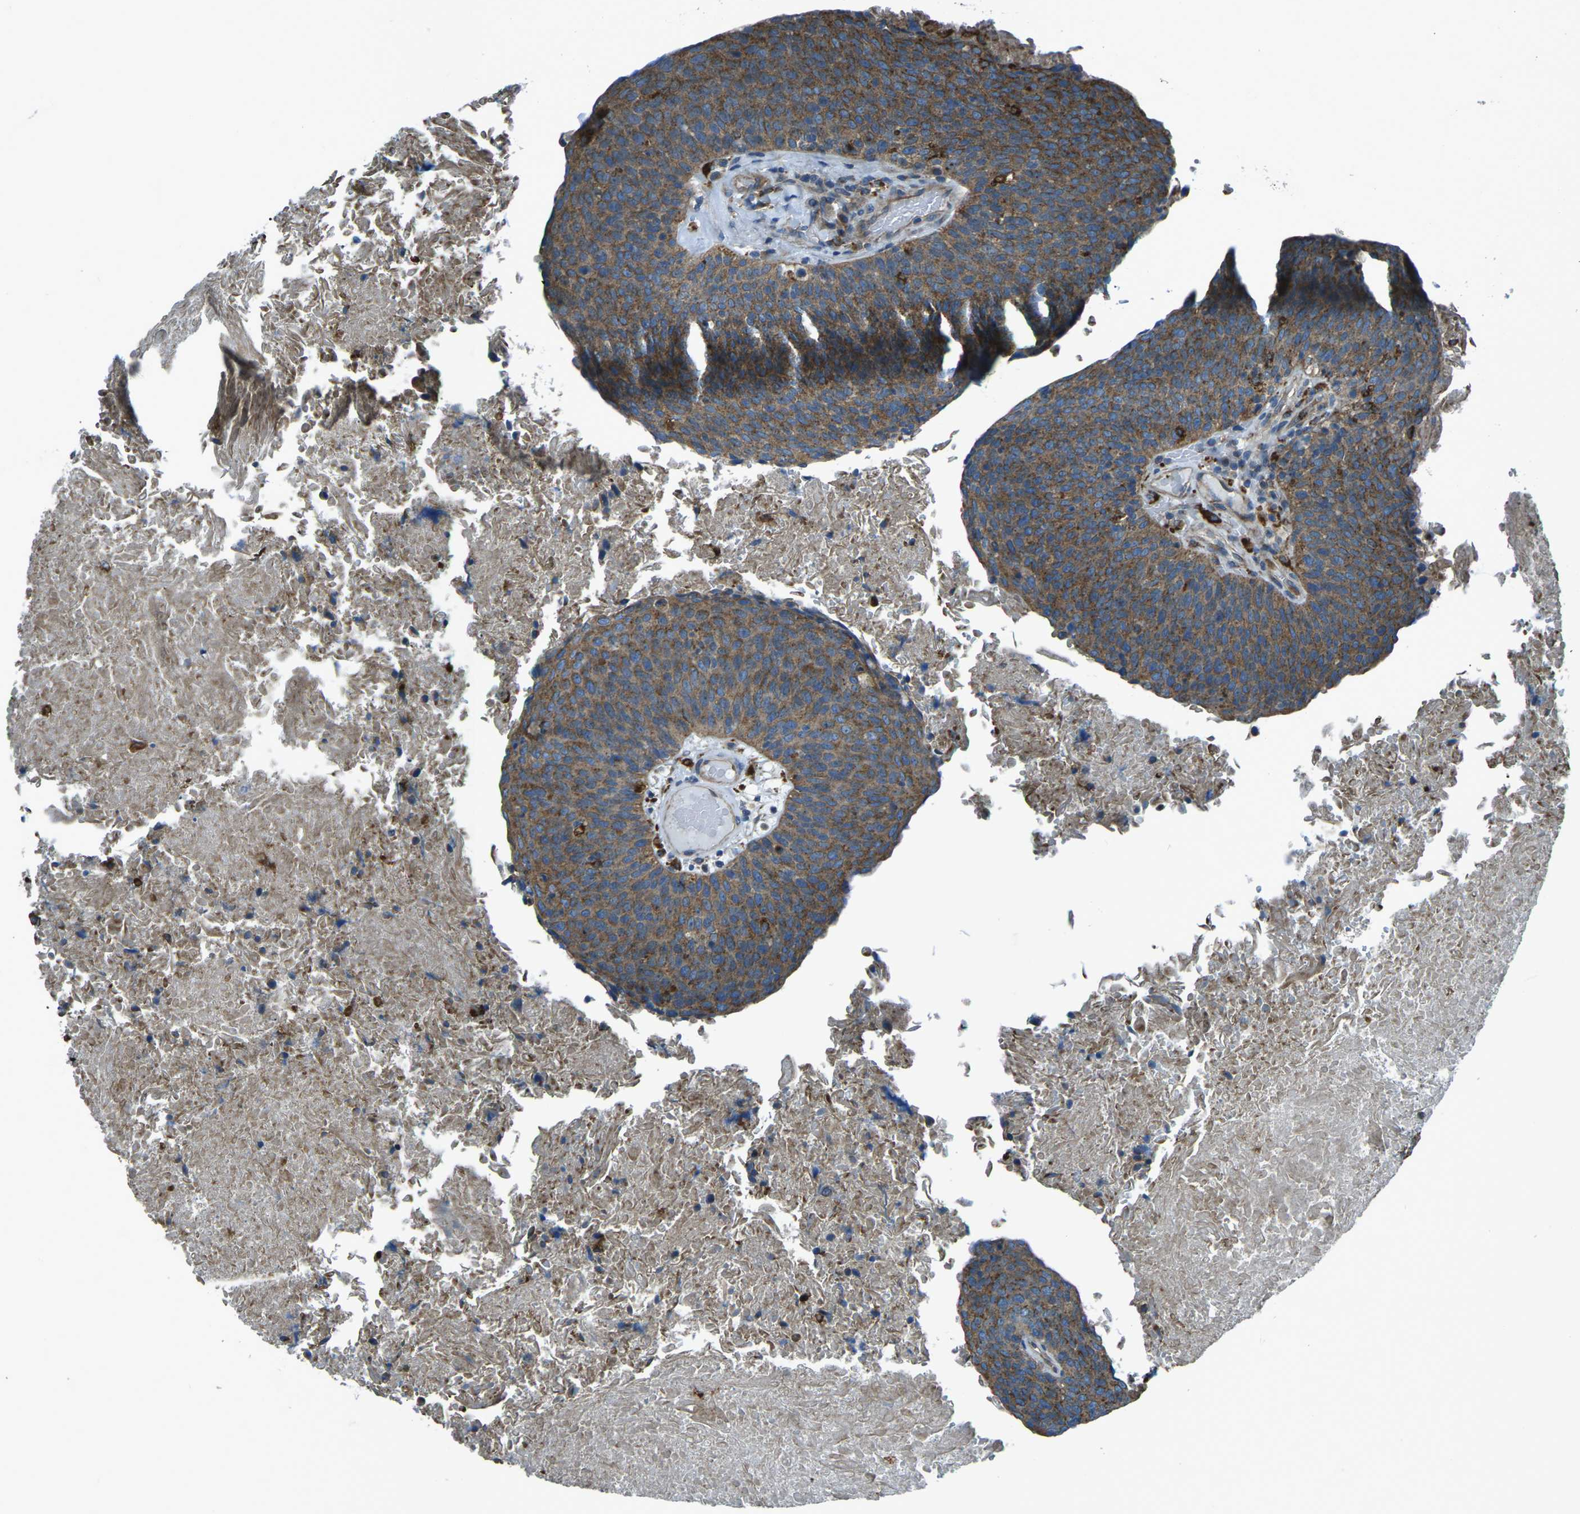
{"staining": {"intensity": "moderate", "quantity": ">75%", "location": "cytoplasmic/membranous"}, "tissue": "head and neck cancer", "cell_type": "Tumor cells", "image_type": "cancer", "snomed": [{"axis": "morphology", "description": "Squamous cell carcinoma, NOS"}, {"axis": "morphology", "description": "Squamous cell carcinoma, metastatic, NOS"}, {"axis": "topography", "description": "Lymph node"}, {"axis": "topography", "description": "Head-Neck"}], "caption": "Immunohistochemistry micrograph of head and neck squamous cell carcinoma stained for a protein (brown), which reveals medium levels of moderate cytoplasmic/membranous staining in approximately >75% of tumor cells.", "gene": "CDK17", "patient": {"sex": "male", "age": 62}}